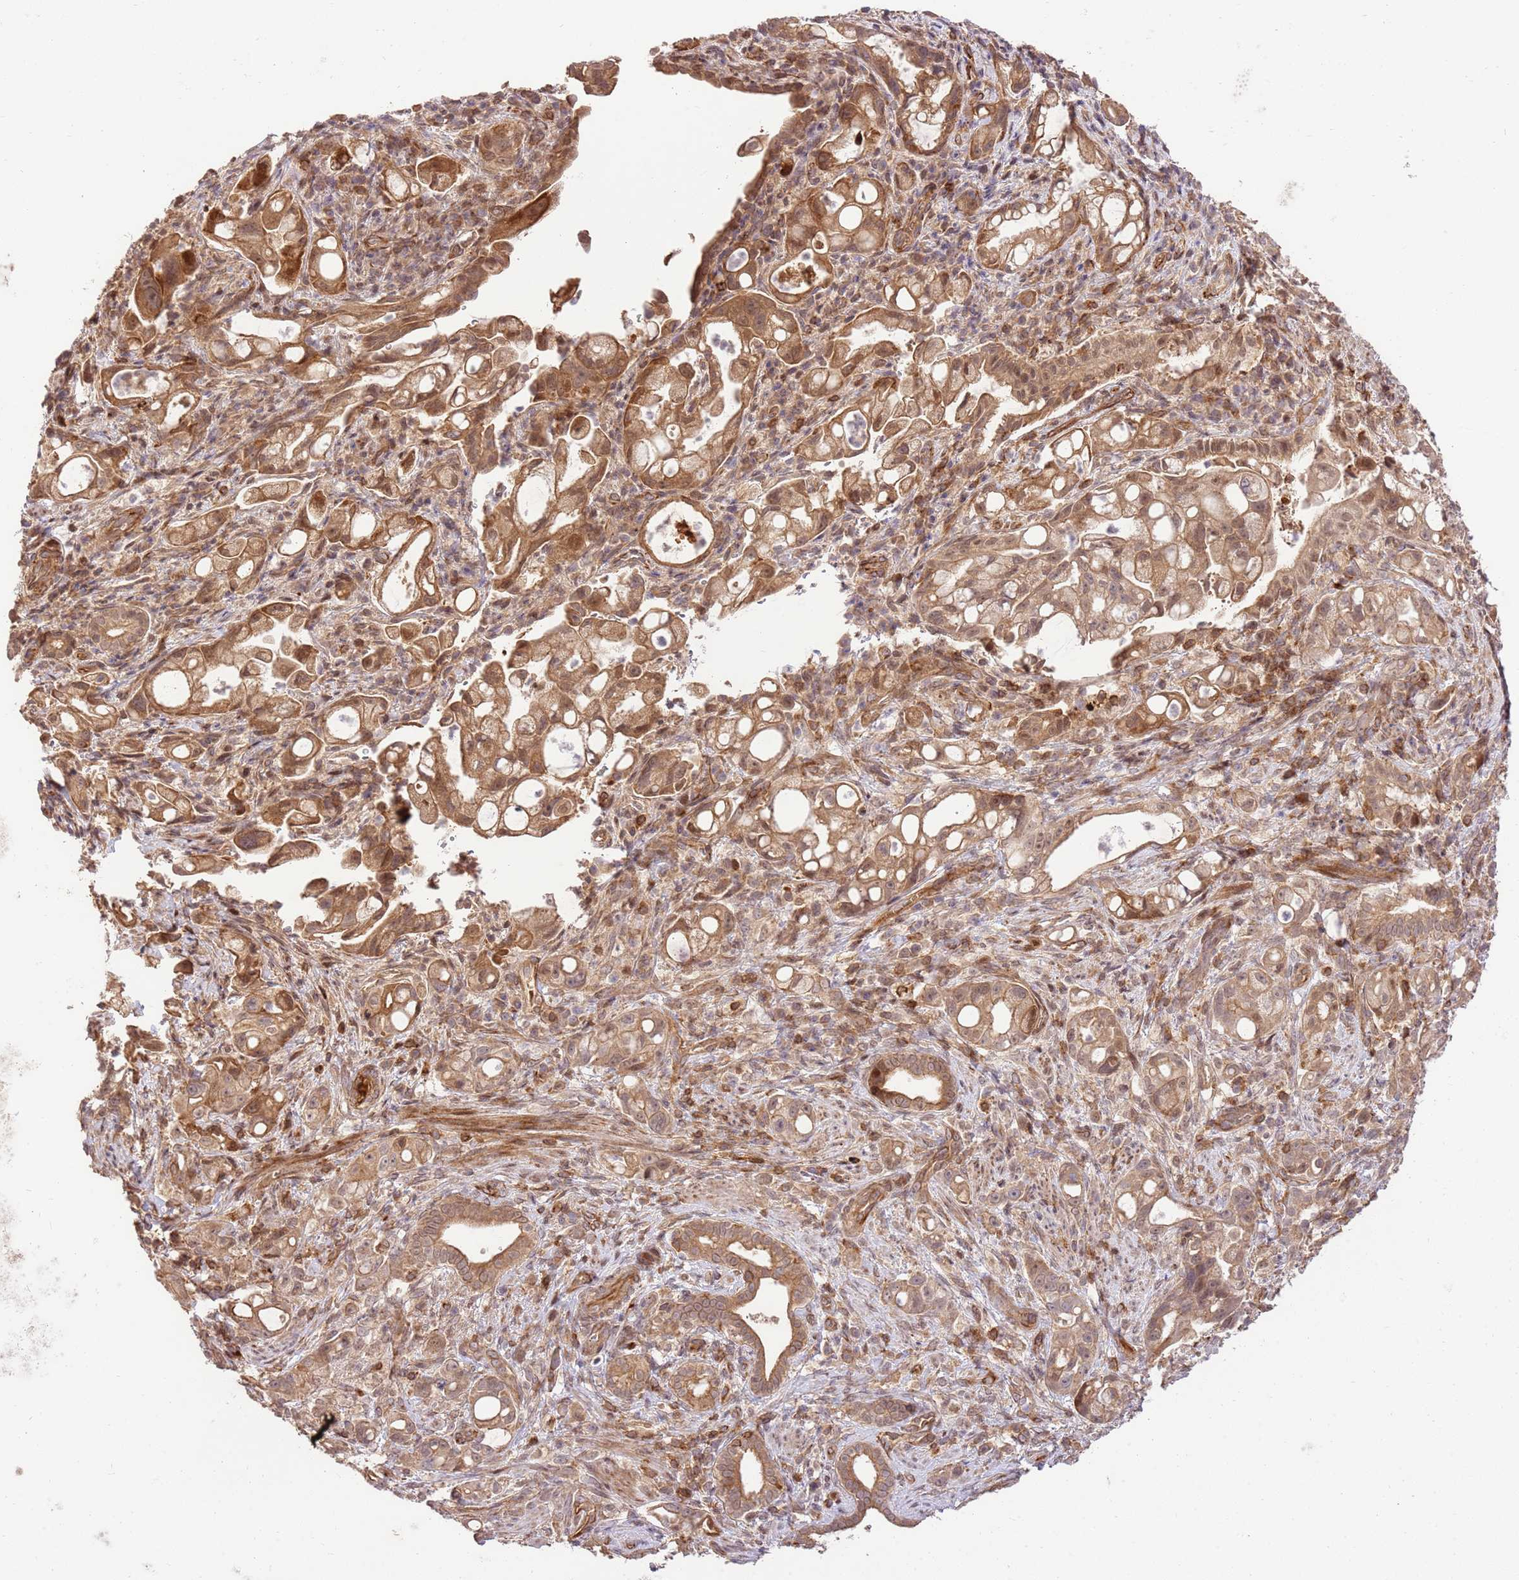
{"staining": {"intensity": "moderate", "quantity": ">75%", "location": "cytoplasmic/membranous"}, "tissue": "pancreatic cancer", "cell_type": "Tumor cells", "image_type": "cancer", "snomed": [{"axis": "morphology", "description": "Adenocarcinoma, NOS"}, {"axis": "topography", "description": "Pancreas"}], "caption": "IHC of human pancreatic adenocarcinoma demonstrates medium levels of moderate cytoplasmic/membranous expression in approximately >75% of tumor cells. (IHC, brightfield microscopy, high magnification).", "gene": "KATNAL2", "patient": {"sex": "male", "age": 68}}